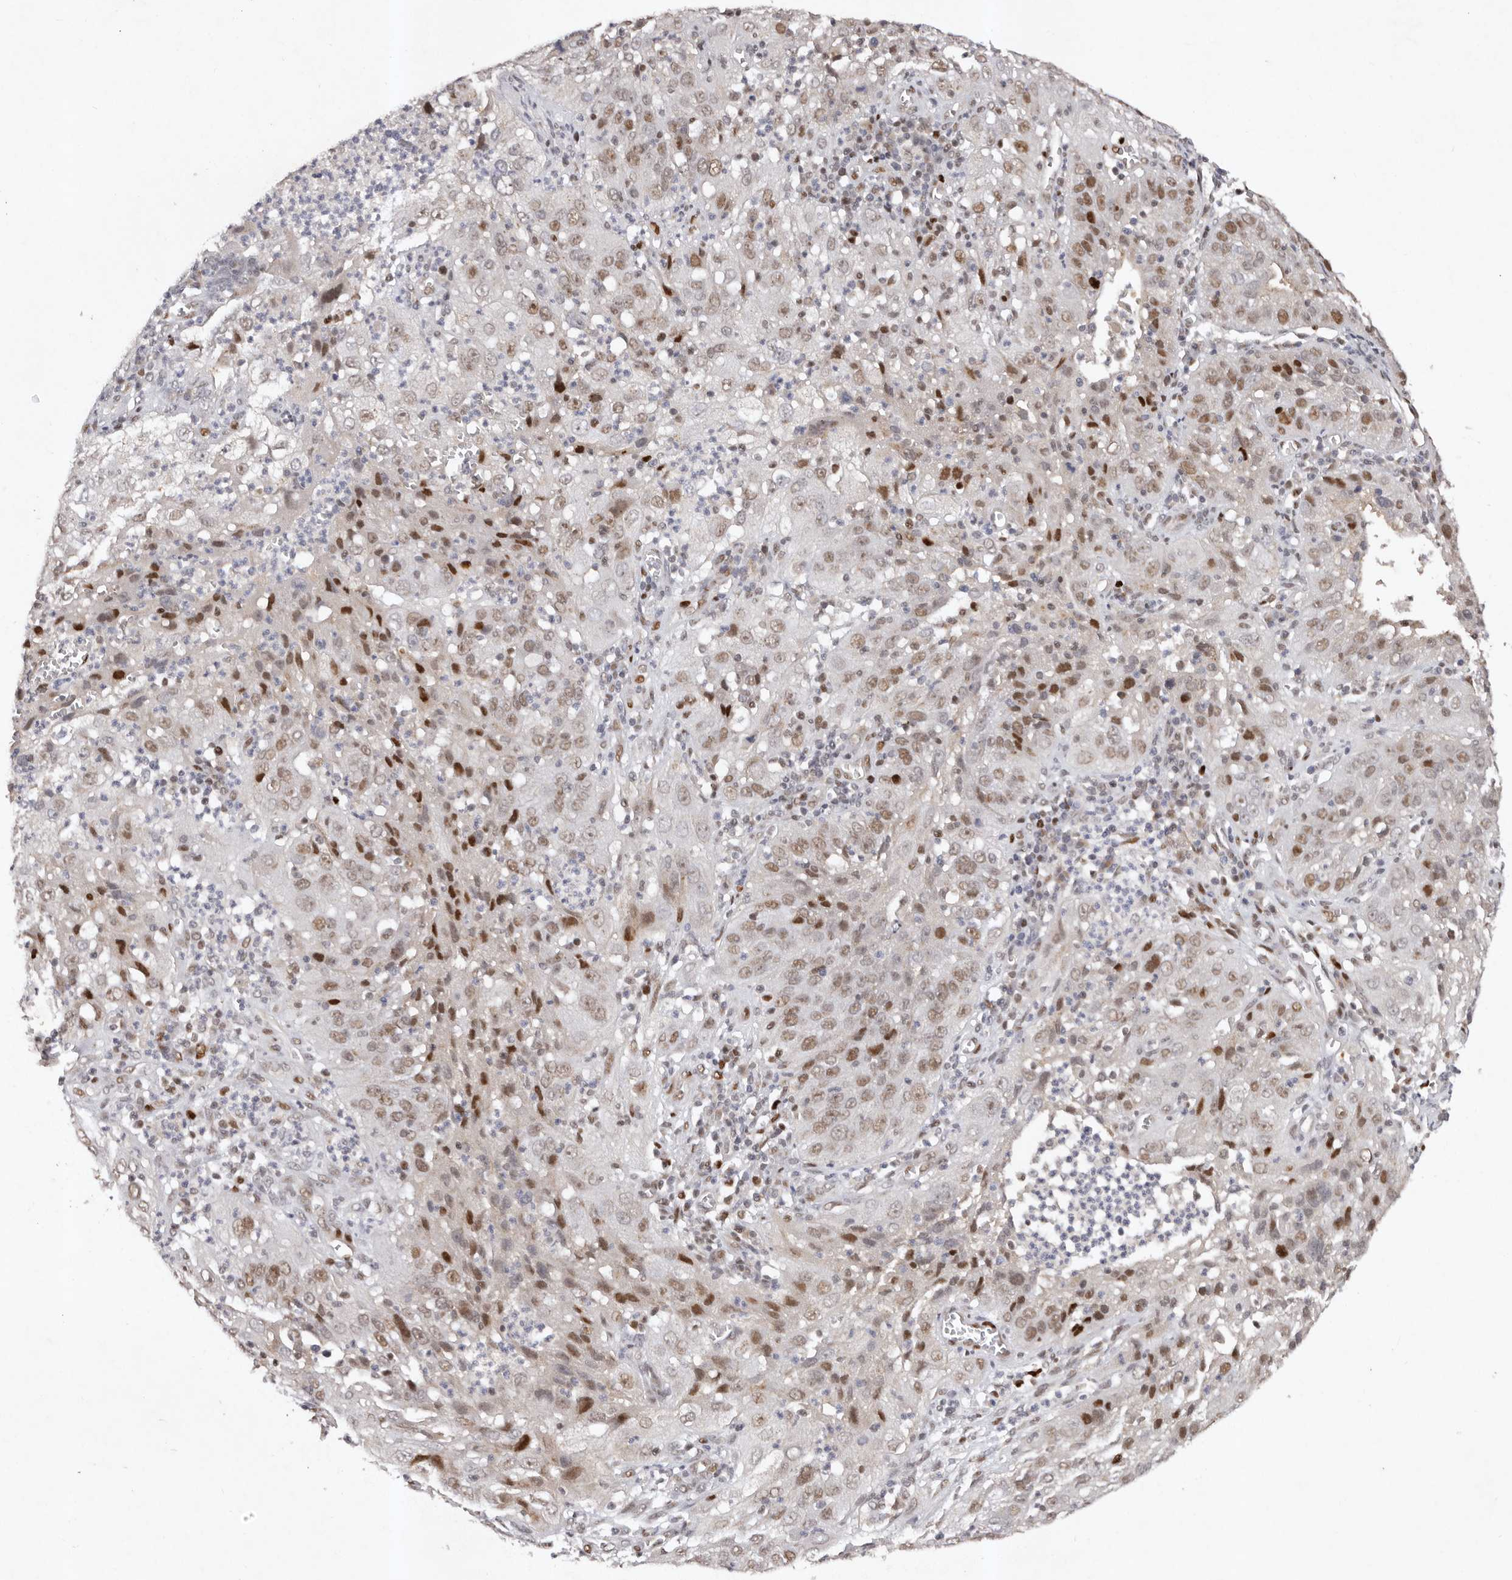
{"staining": {"intensity": "moderate", "quantity": ">75%", "location": "nuclear"}, "tissue": "cervical cancer", "cell_type": "Tumor cells", "image_type": "cancer", "snomed": [{"axis": "morphology", "description": "Squamous cell carcinoma, NOS"}, {"axis": "topography", "description": "Cervix"}], "caption": "A histopathology image of cervical squamous cell carcinoma stained for a protein reveals moderate nuclear brown staining in tumor cells.", "gene": "KLF7", "patient": {"sex": "female", "age": 32}}